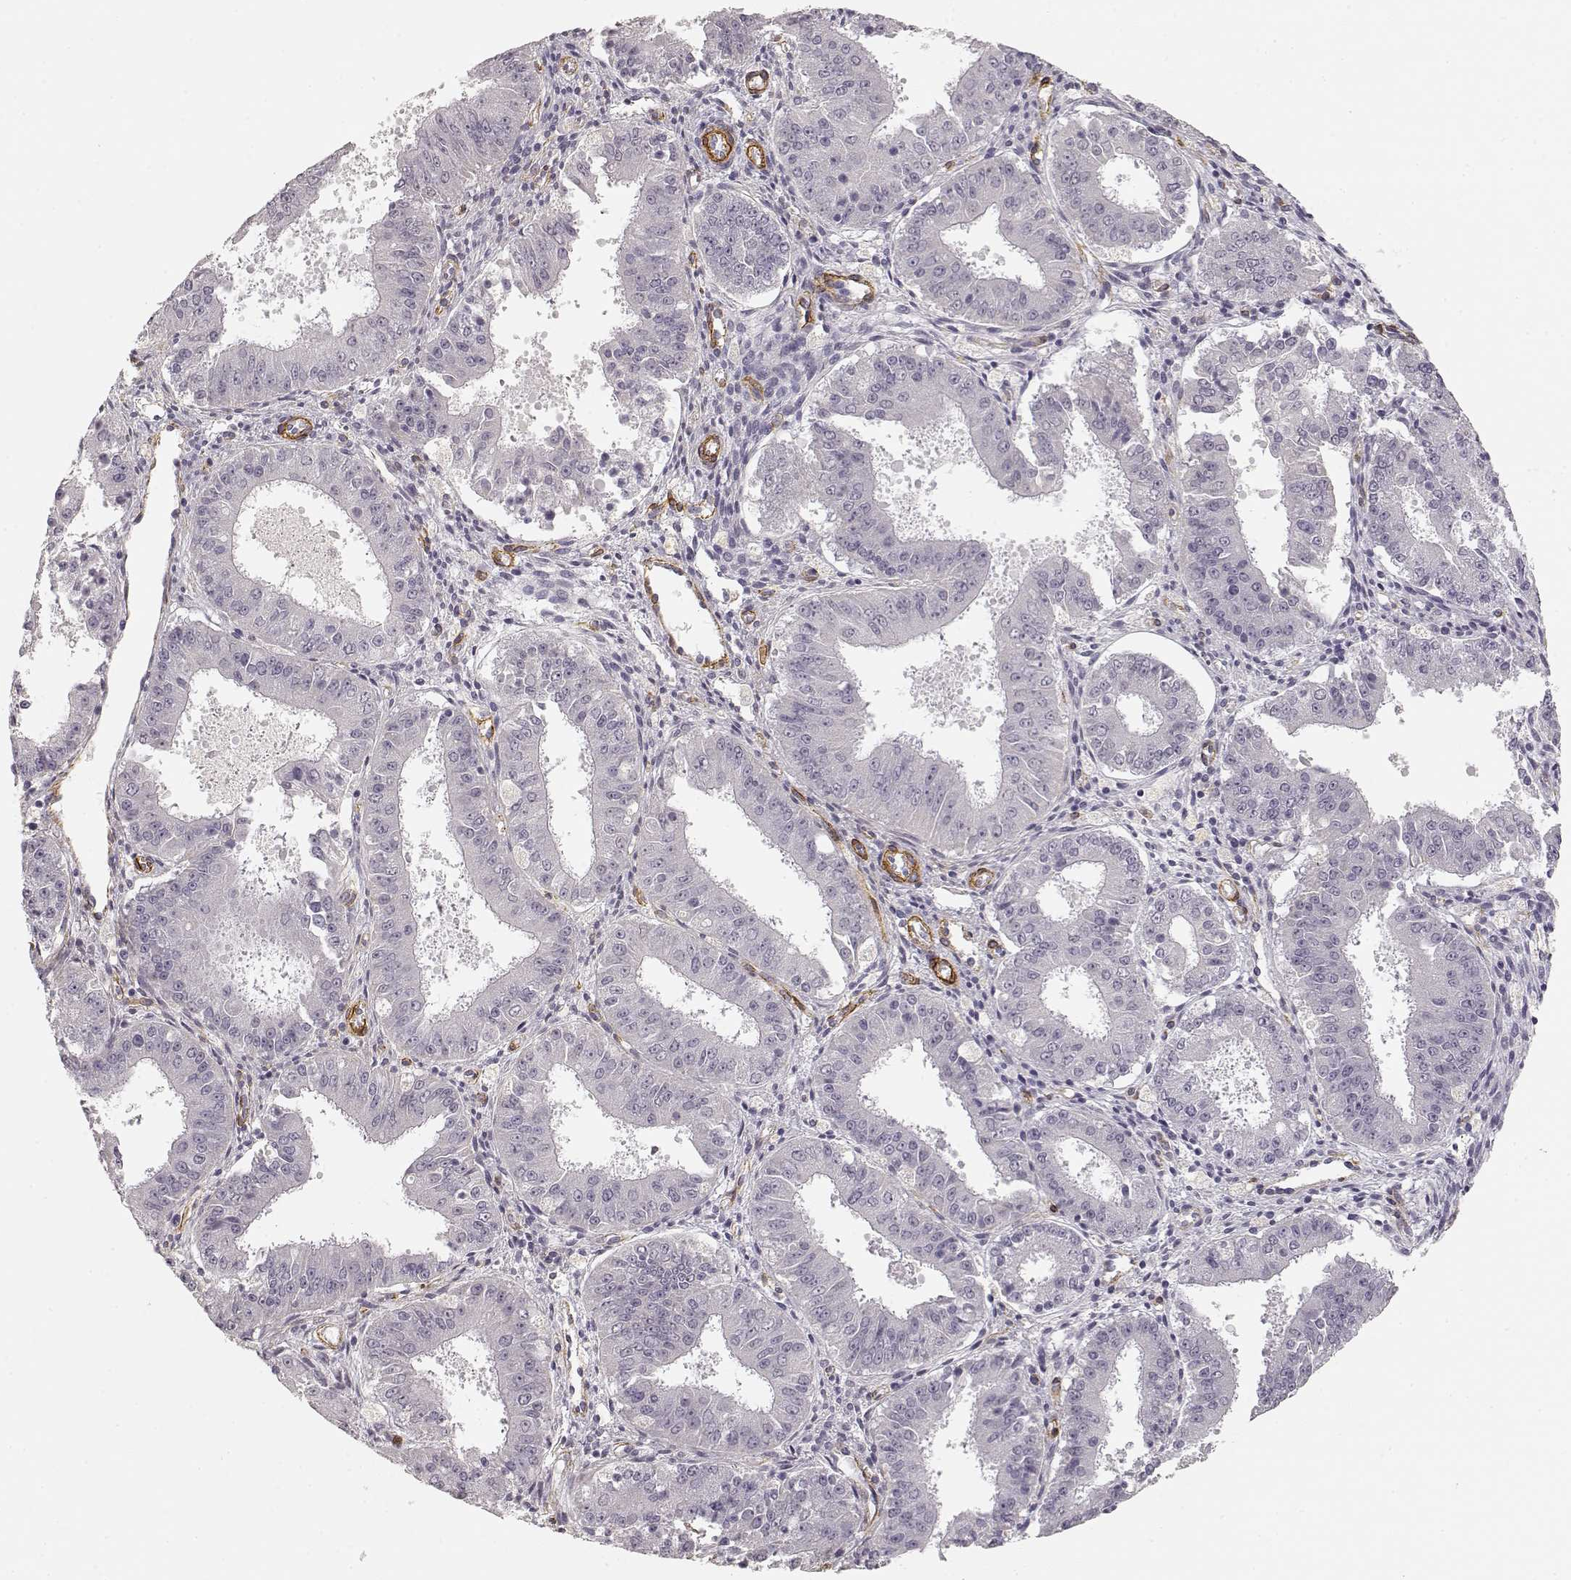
{"staining": {"intensity": "negative", "quantity": "none", "location": "none"}, "tissue": "ovarian cancer", "cell_type": "Tumor cells", "image_type": "cancer", "snomed": [{"axis": "morphology", "description": "Carcinoma, endometroid"}, {"axis": "topography", "description": "Ovary"}], "caption": "A high-resolution photomicrograph shows IHC staining of ovarian cancer, which exhibits no significant positivity in tumor cells.", "gene": "LAMA4", "patient": {"sex": "female", "age": 42}}